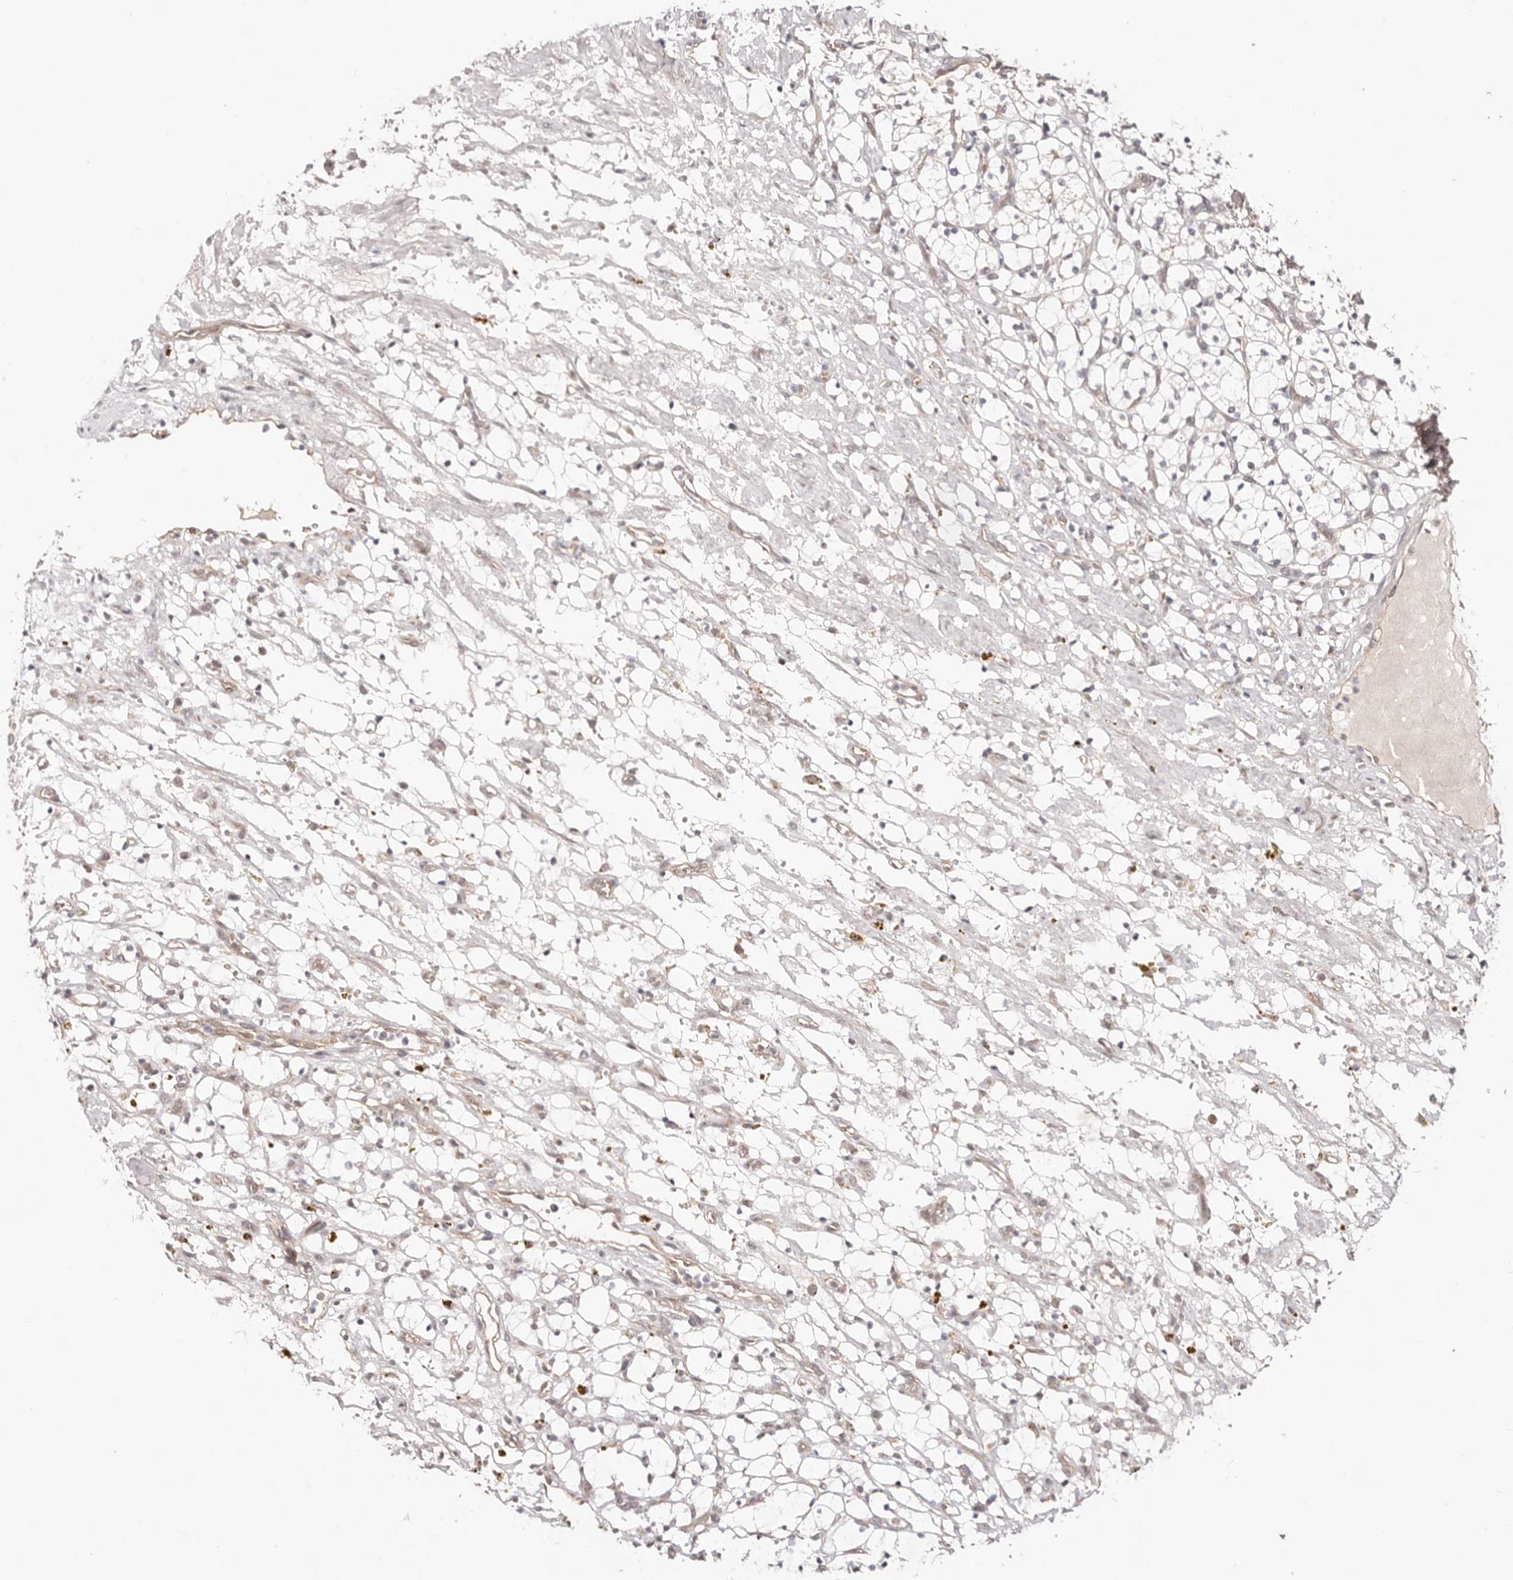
{"staining": {"intensity": "negative", "quantity": "none", "location": "none"}, "tissue": "renal cancer", "cell_type": "Tumor cells", "image_type": "cancer", "snomed": [{"axis": "morphology", "description": "Adenocarcinoma, NOS"}, {"axis": "topography", "description": "Kidney"}], "caption": "Tumor cells show no significant expression in adenocarcinoma (renal).", "gene": "WRN", "patient": {"sex": "female", "age": 69}}